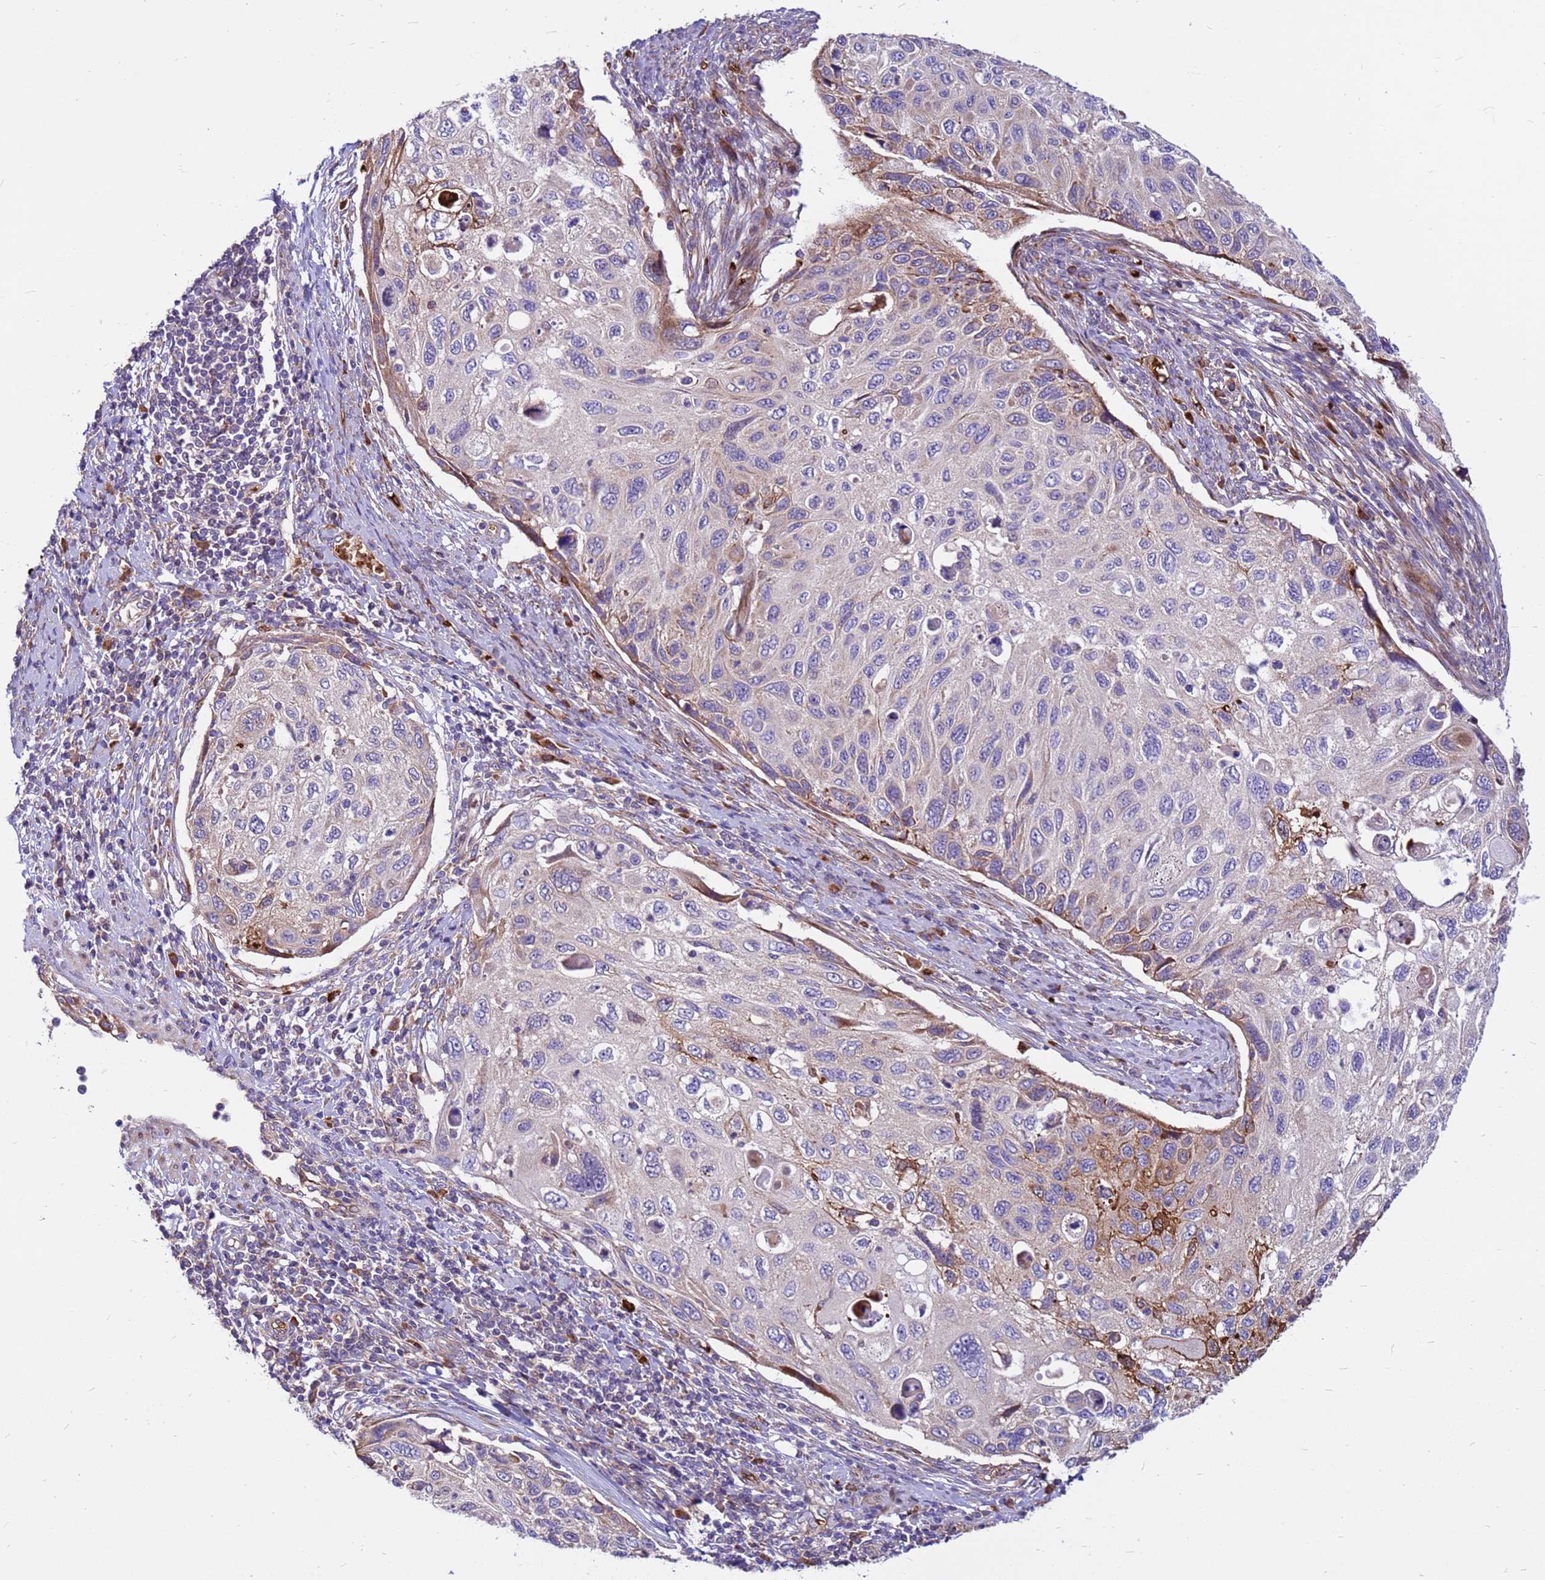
{"staining": {"intensity": "moderate", "quantity": "<25%", "location": "cytoplasmic/membranous"}, "tissue": "cervical cancer", "cell_type": "Tumor cells", "image_type": "cancer", "snomed": [{"axis": "morphology", "description": "Squamous cell carcinoma, NOS"}, {"axis": "topography", "description": "Cervix"}], "caption": "A histopathology image of human squamous cell carcinoma (cervical) stained for a protein shows moderate cytoplasmic/membranous brown staining in tumor cells.", "gene": "ZNF669", "patient": {"sex": "female", "age": 70}}